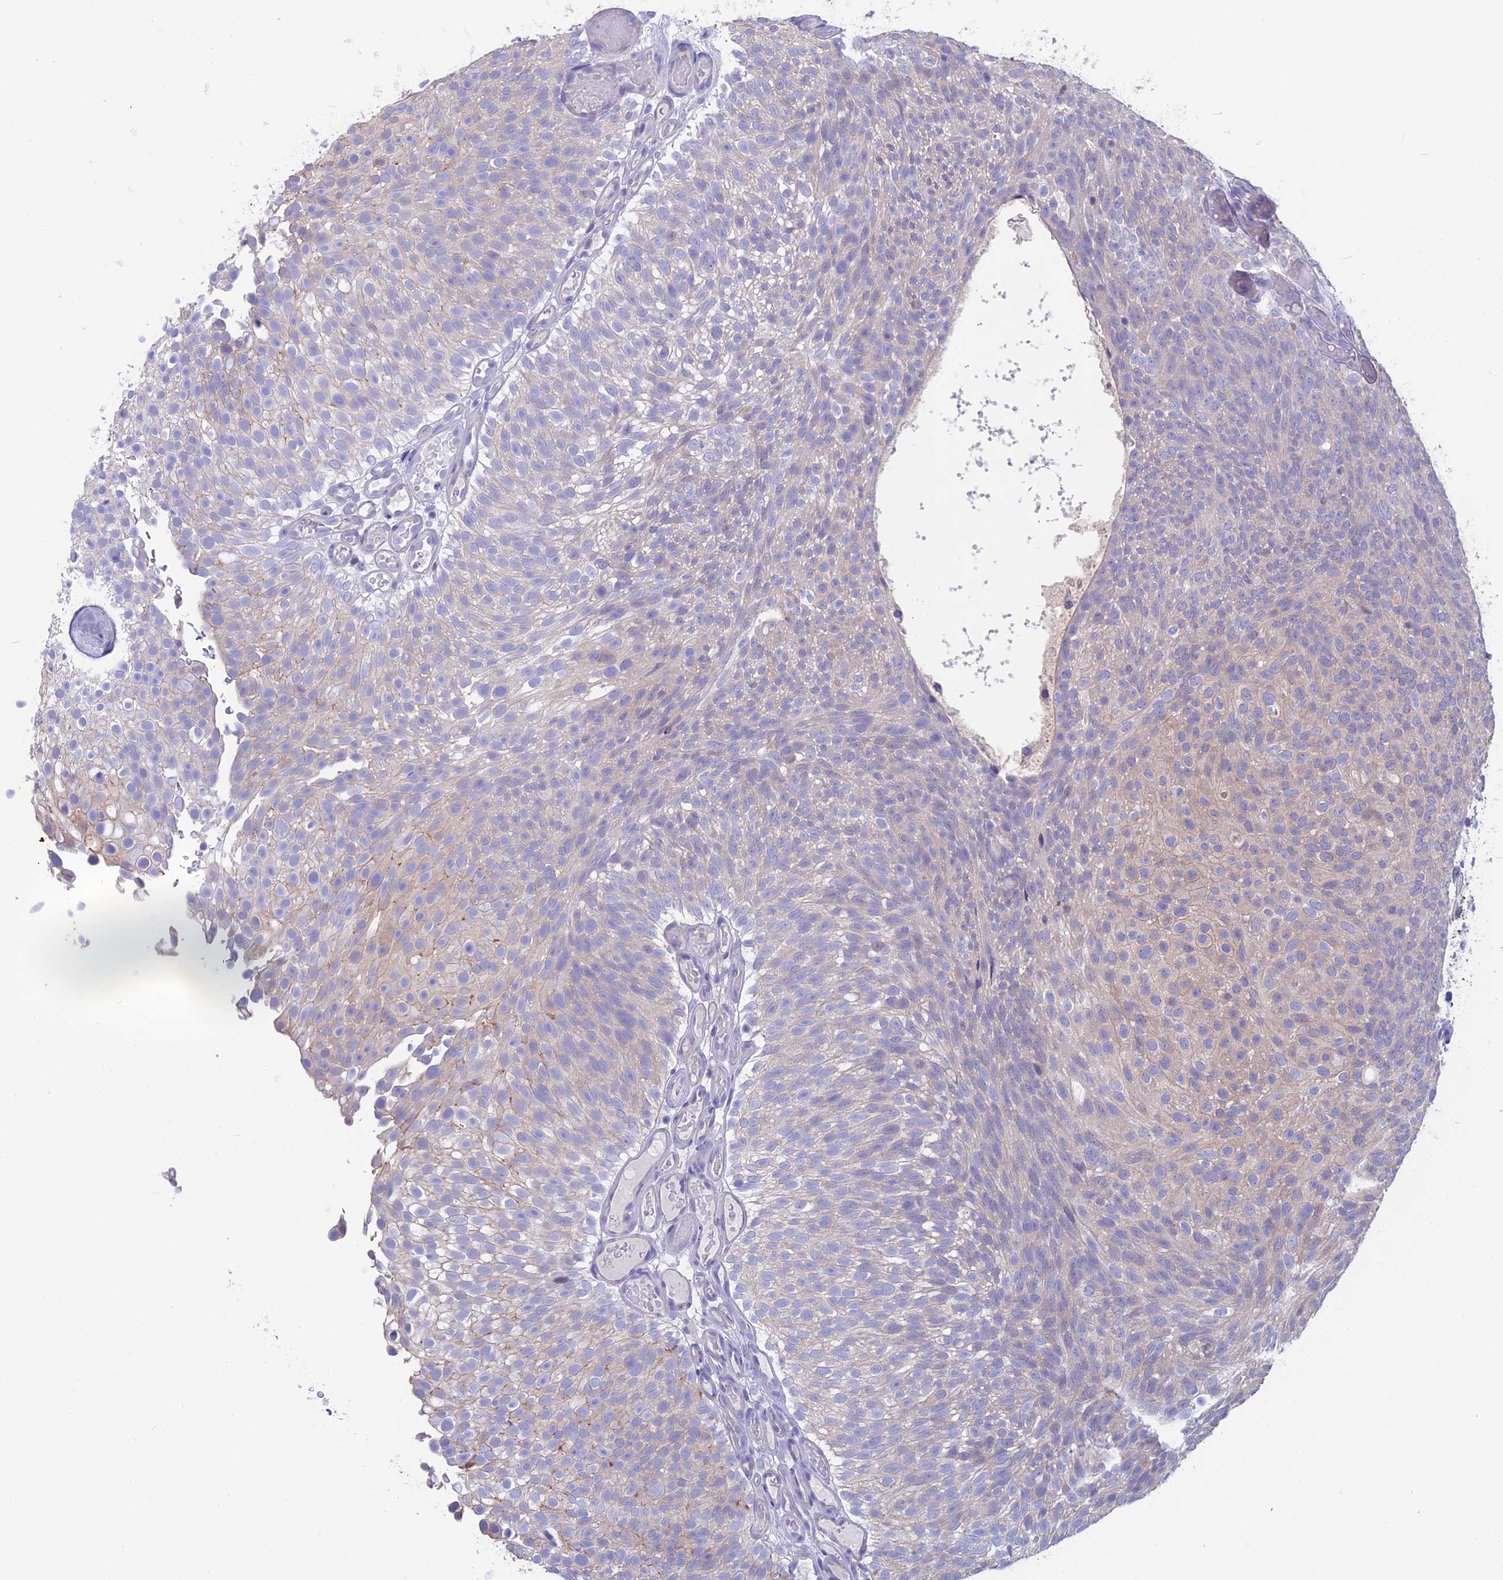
{"staining": {"intensity": "negative", "quantity": "none", "location": "none"}, "tissue": "urothelial cancer", "cell_type": "Tumor cells", "image_type": "cancer", "snomed": [{"axis": "morphology", "description": "Urothelial carcinoma, Low grade"}, {"axis": "topography", "description": "Urinary bladder"}], "caption": "There is no significant positivity in tumor cells of urothelial cancer.", "gene": "SNAP91", "patient": {"sex": "male", "age": 78}}